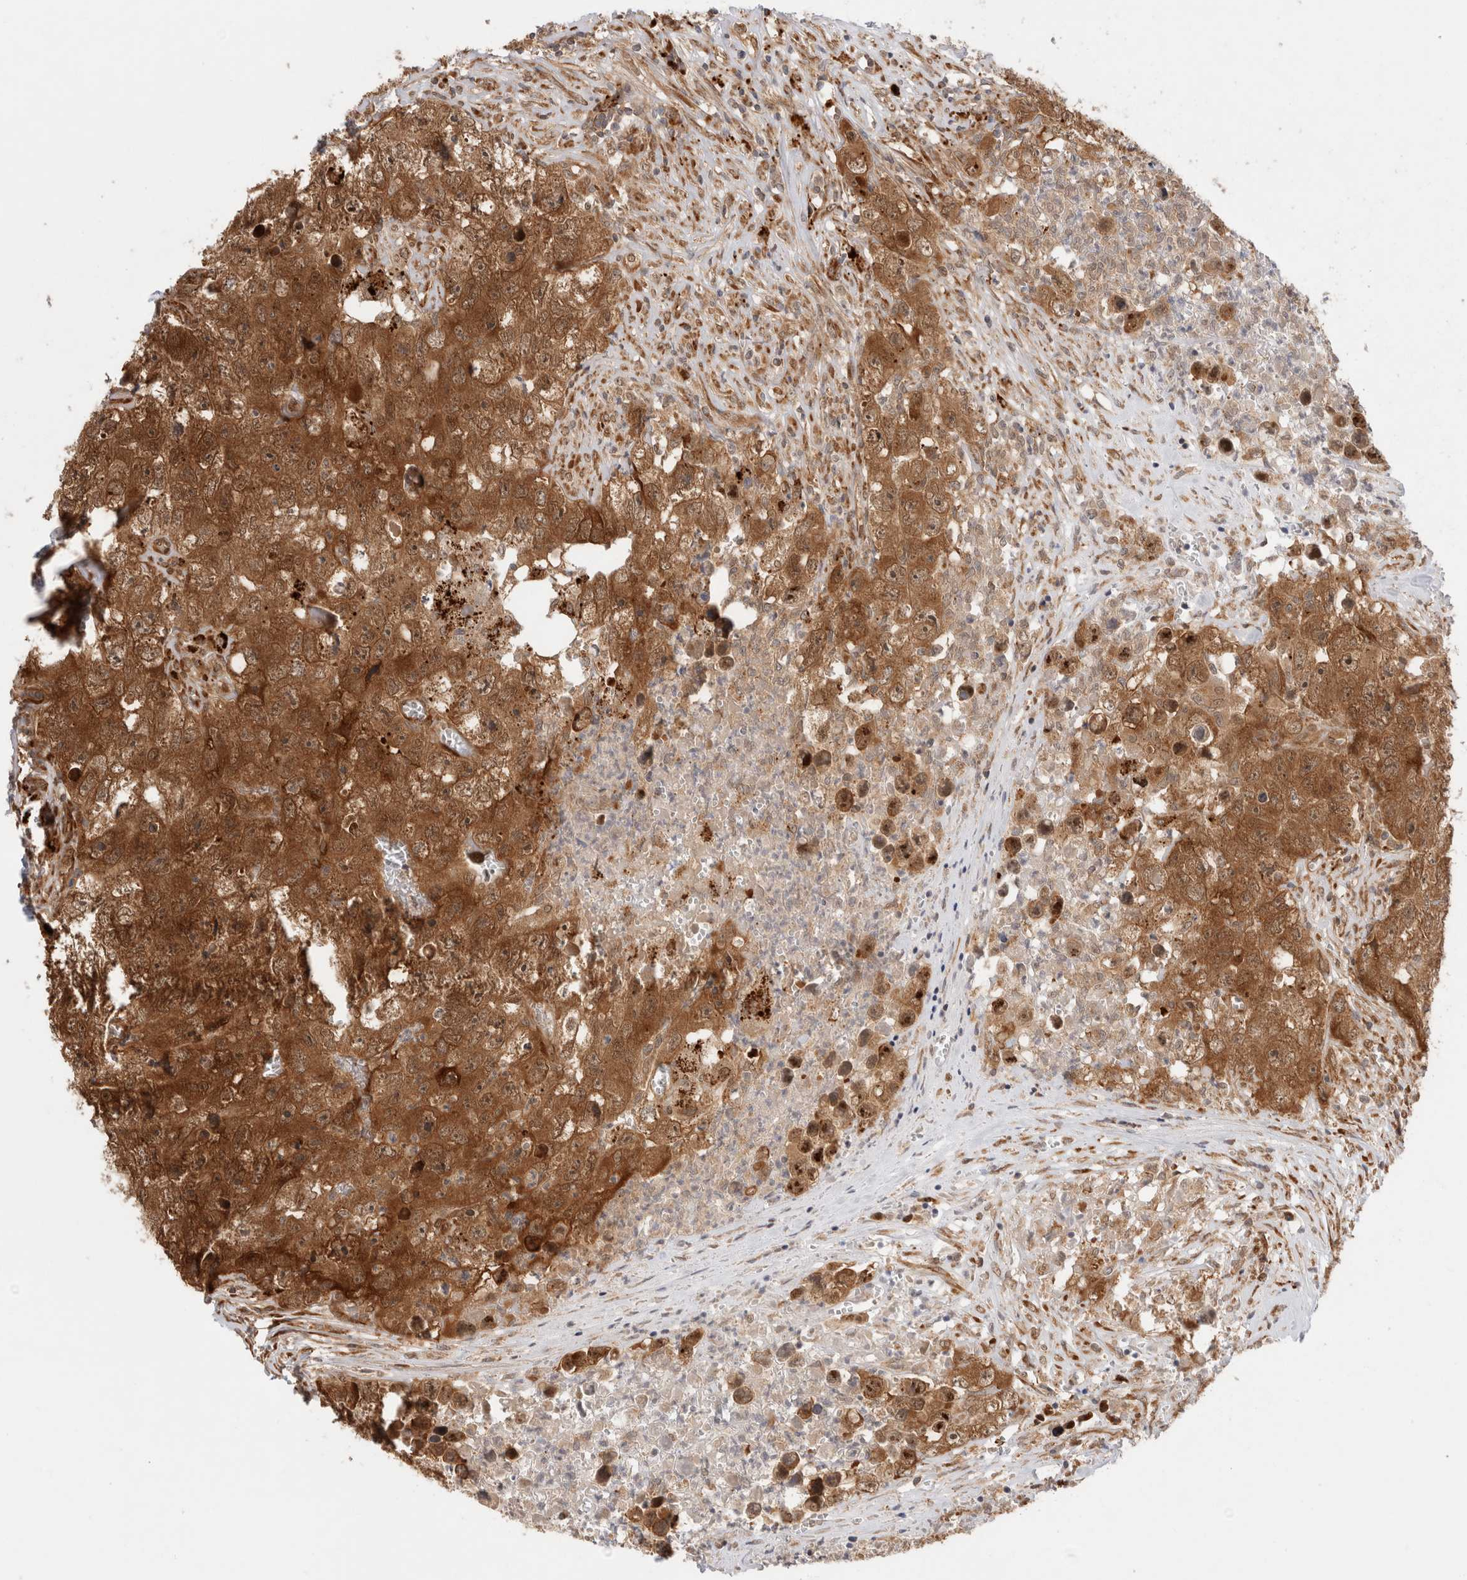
{"staining": {"intensity": "strong", "quantity": ">75%", "location": "cytoplasmic/membranous"}, "tissue": "testis cancer", "cell_type": "Tumor cells", "image_type": "cancer", "snomed": [{"axis": "morphology", "description": "Seminoma, NOS"}, {"axis": "morphology", "description": "Carcinoma, Embryonal, NOS"}, {"axis": "topography", "description": "Testis"}], "caption": "Immunohistochemical staining of testis cancer shows high levels of strong cytoplasmic/membranous staining in approximately >75% of tumor cells.", "gene": "ACTL9", "patient": {"sex": "male", "age": 43}}